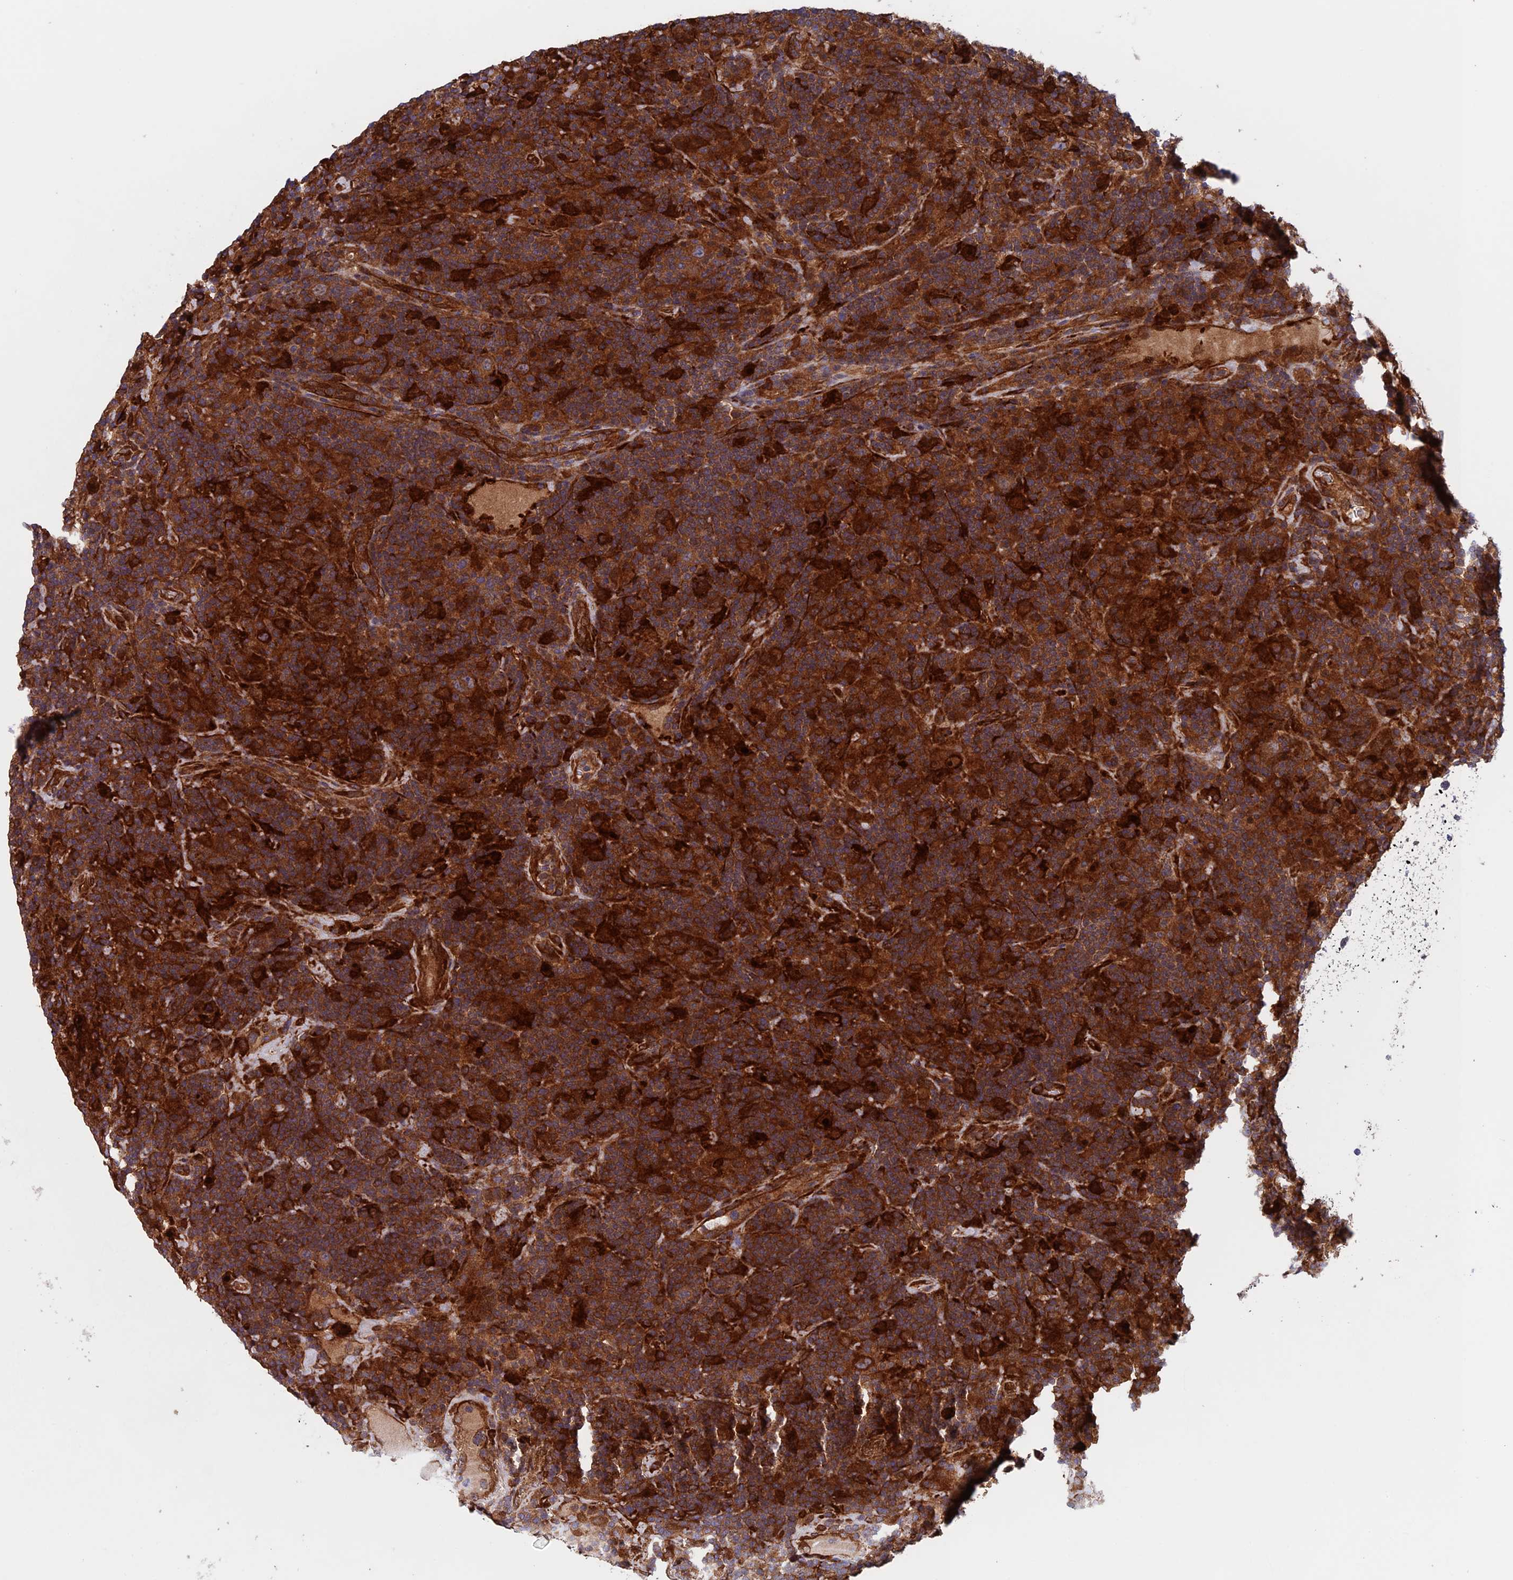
{"staining": {"intensity": "moderate", "quantity": ">75%", "location": "cytoplasmic/membranous"}, "tissue": "lymphoma", "cell_type": "Tumor cells", "image_type": "cancer", "snomed": [{"axis": "morphology", "description": "Hodgkin's disease, NOS"}, {"axis": "topography", "description": "Lymph node"}], "caption": "This is a photomicrograph of immunohistochemistry staining of lymphoma, which shows moderate expression in the cytoplasmic/membranous of tumor cells.", "gene": "NUDT16L1", "patient": {"sex": "male", "age": 70}}